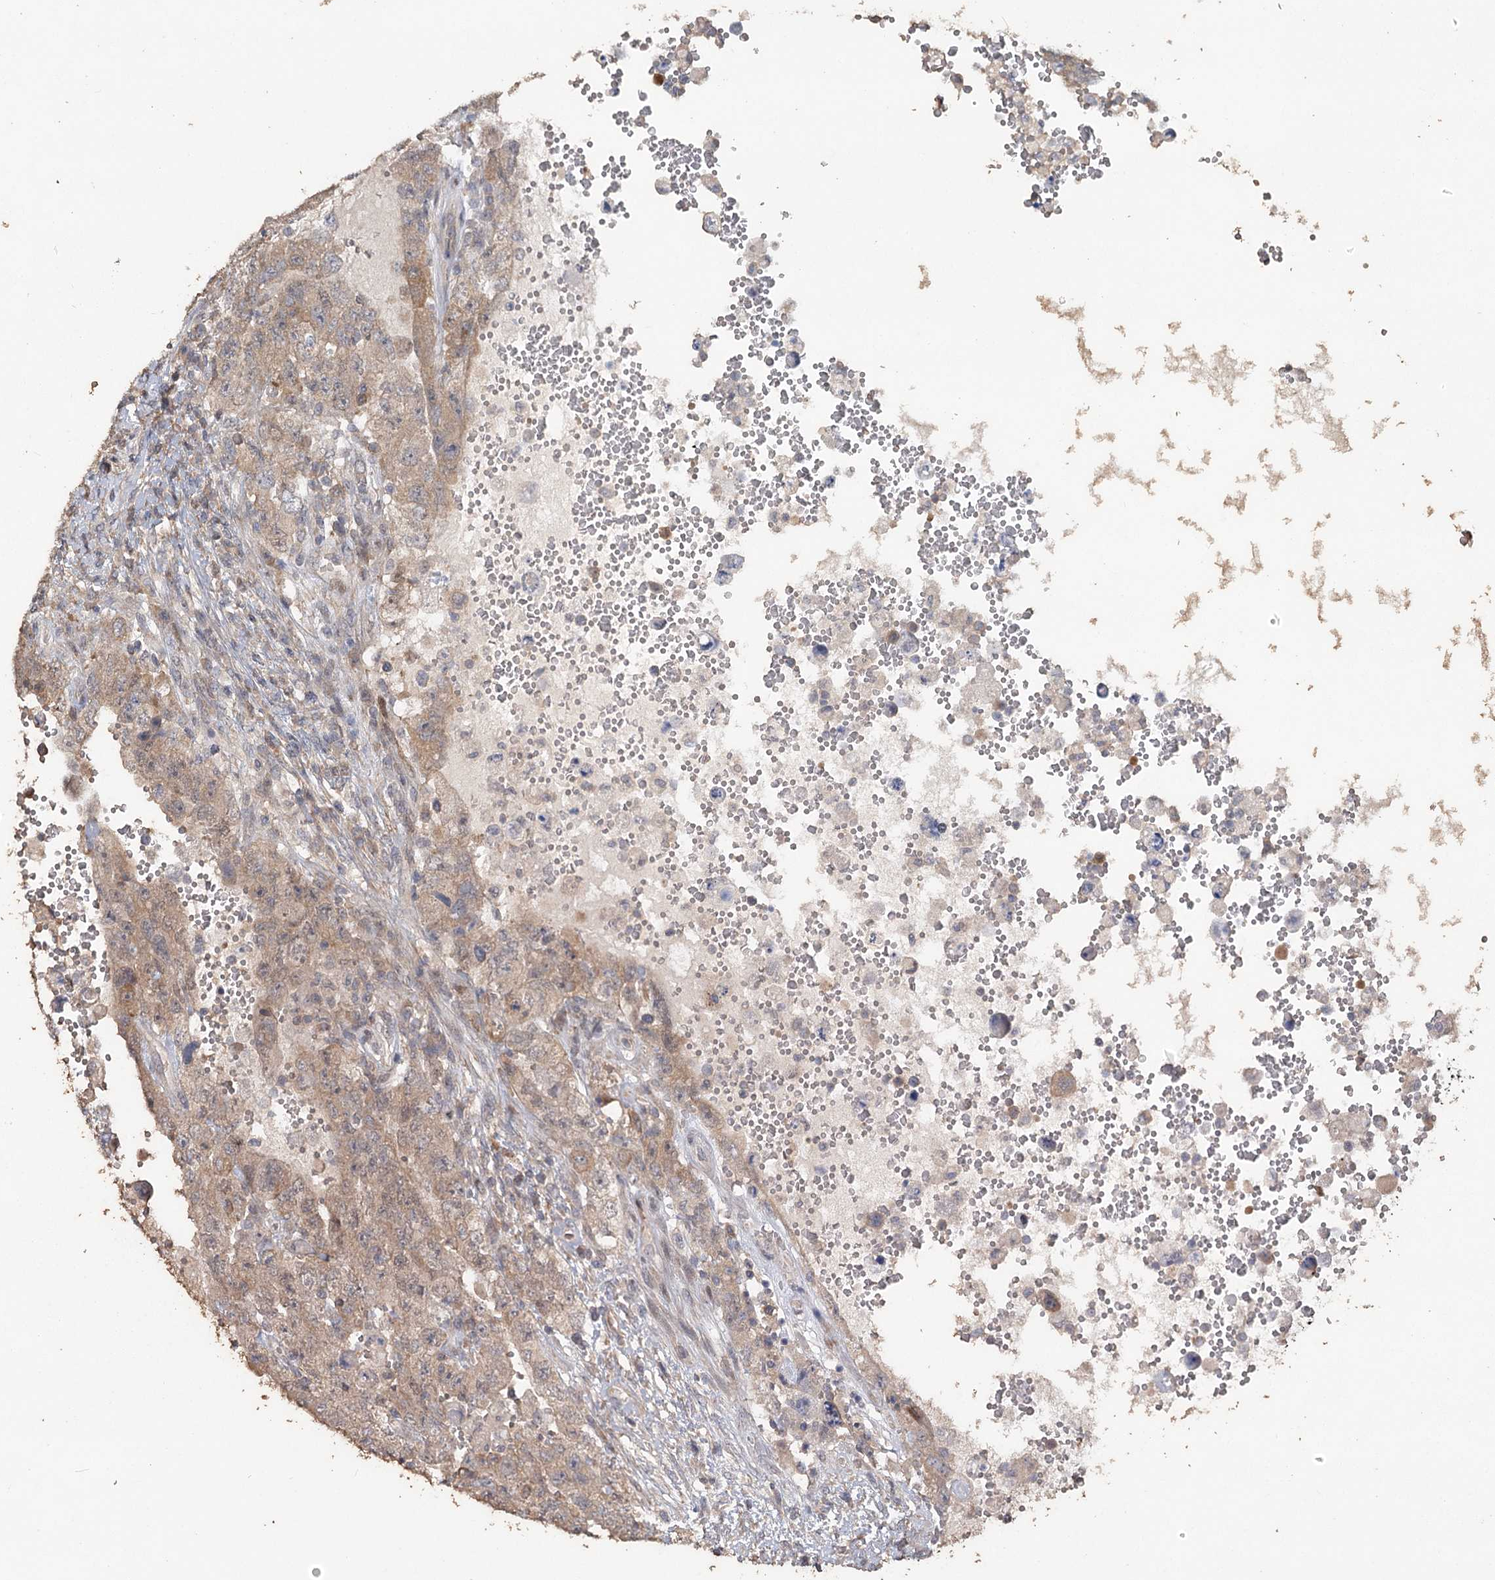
{"staining": {"intensity": "weak", "quantity": ">75%", "location": "cytoplasmic/membranous"}, "tissue": "testis cancer", "cell_type": "Tumor cells", "image_type": "cancer", "snomed": [{"axis": "morphology", "description": "Carcinoma, Embryonal, NOS"}, {"axis": "topography", "description": "Testis"}], "caption": "Testis cancer (embryonal carcinoma) stained with a protein marker shows weak staining in tumor cells.", "gene": "MAP3K13", "patient": {"sex": "male", "age": 26}}